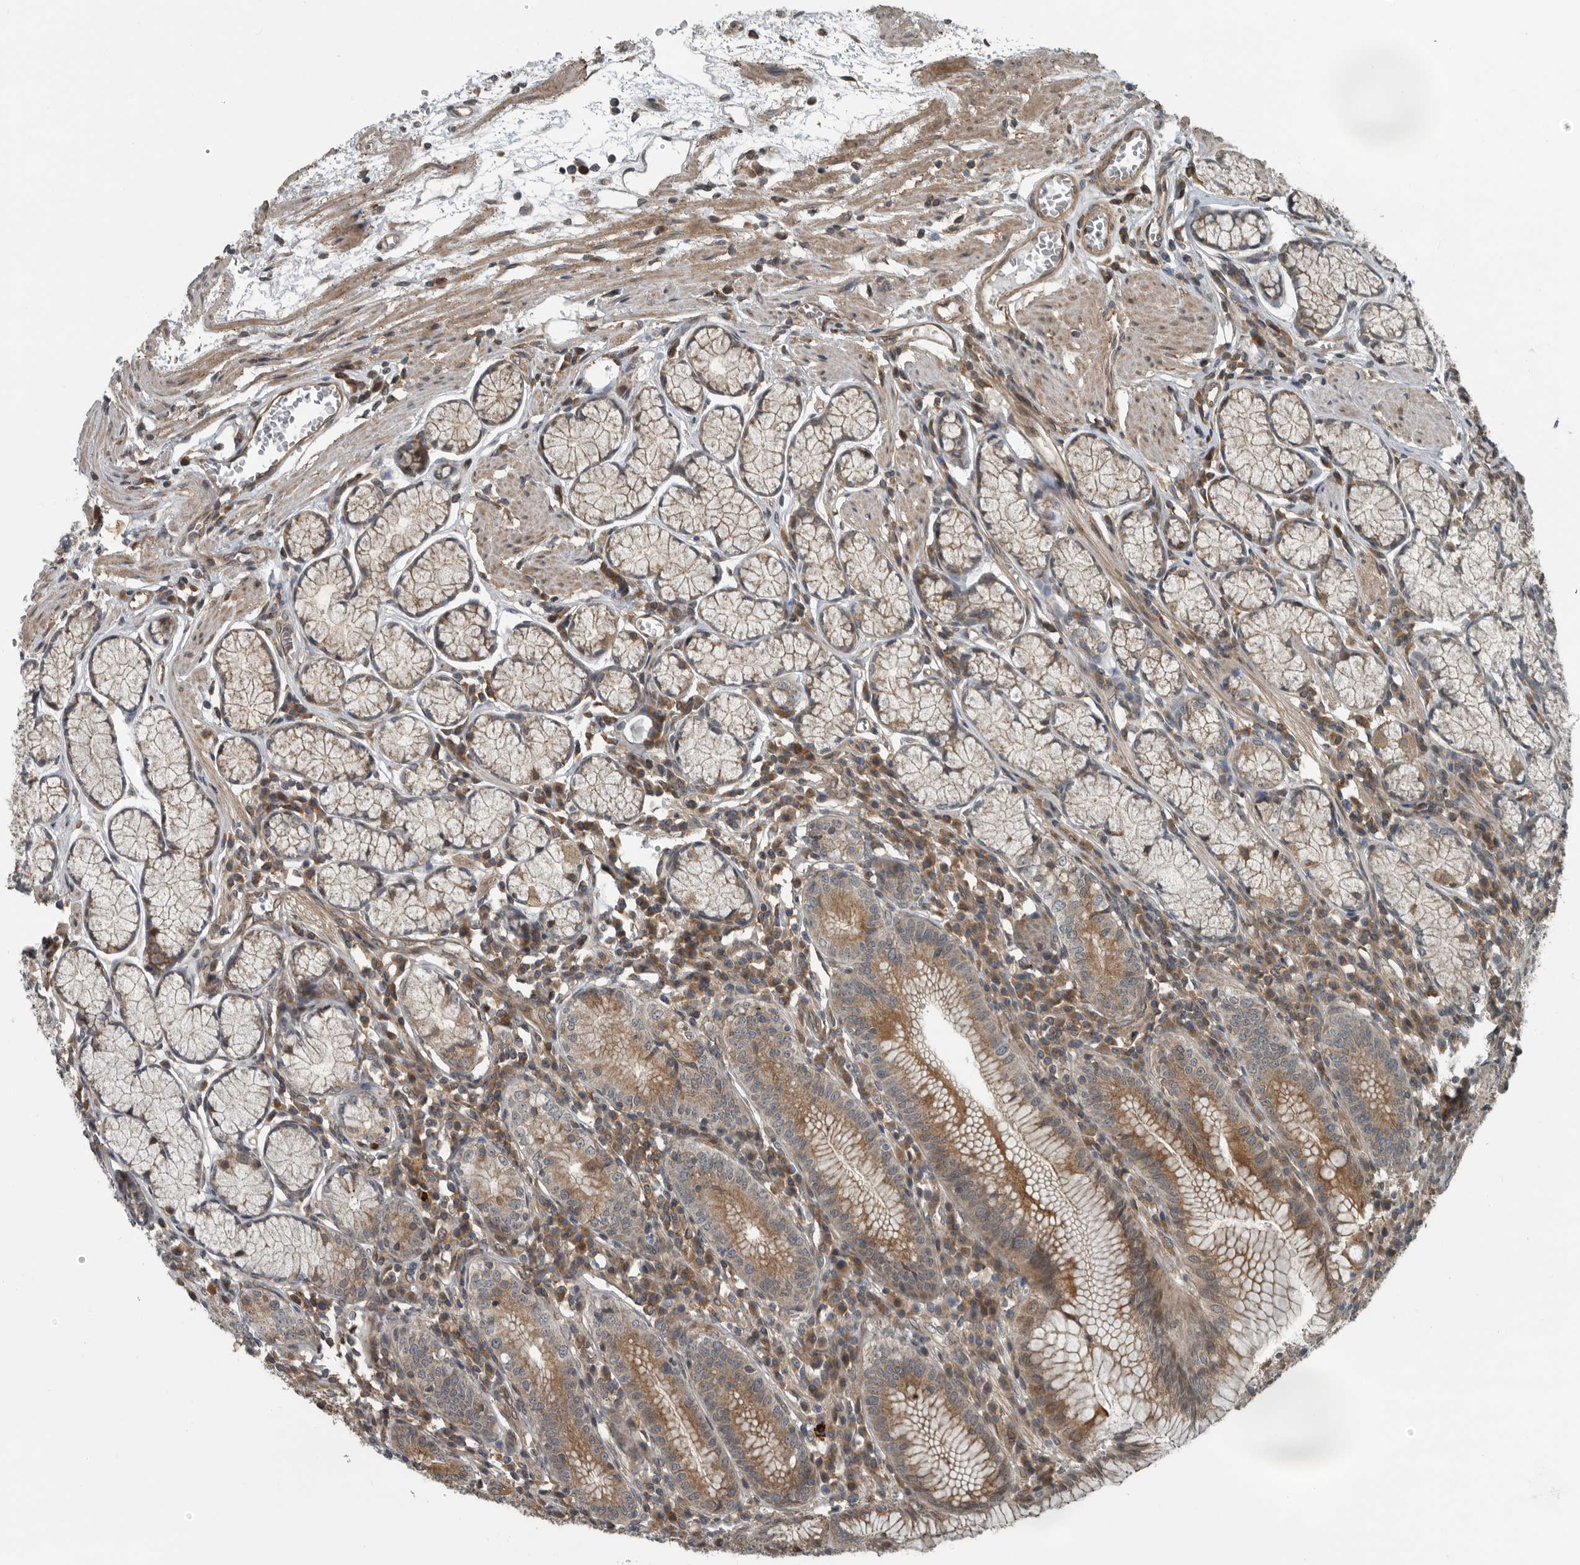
{"staining": {"intensity": "moderate", "quantity": ">75%", "location": "cytoplasmic/membranous"}, "tissue": "stomach", "cell_type": "Glandular cells", "image_type": "normal", "snomed": [{"axis": "morphology", "description": "Normal tissue, NOS"}, {"axis": "topography", "description": "Stomach"}], "caption": "A histopathology image of stomach stained for a protein demonstrates moderate cytoplasmic/membranous brown staining in glandular cells.", "gene": "AMFR", "patient": {"sex": "male", "age": 55}}